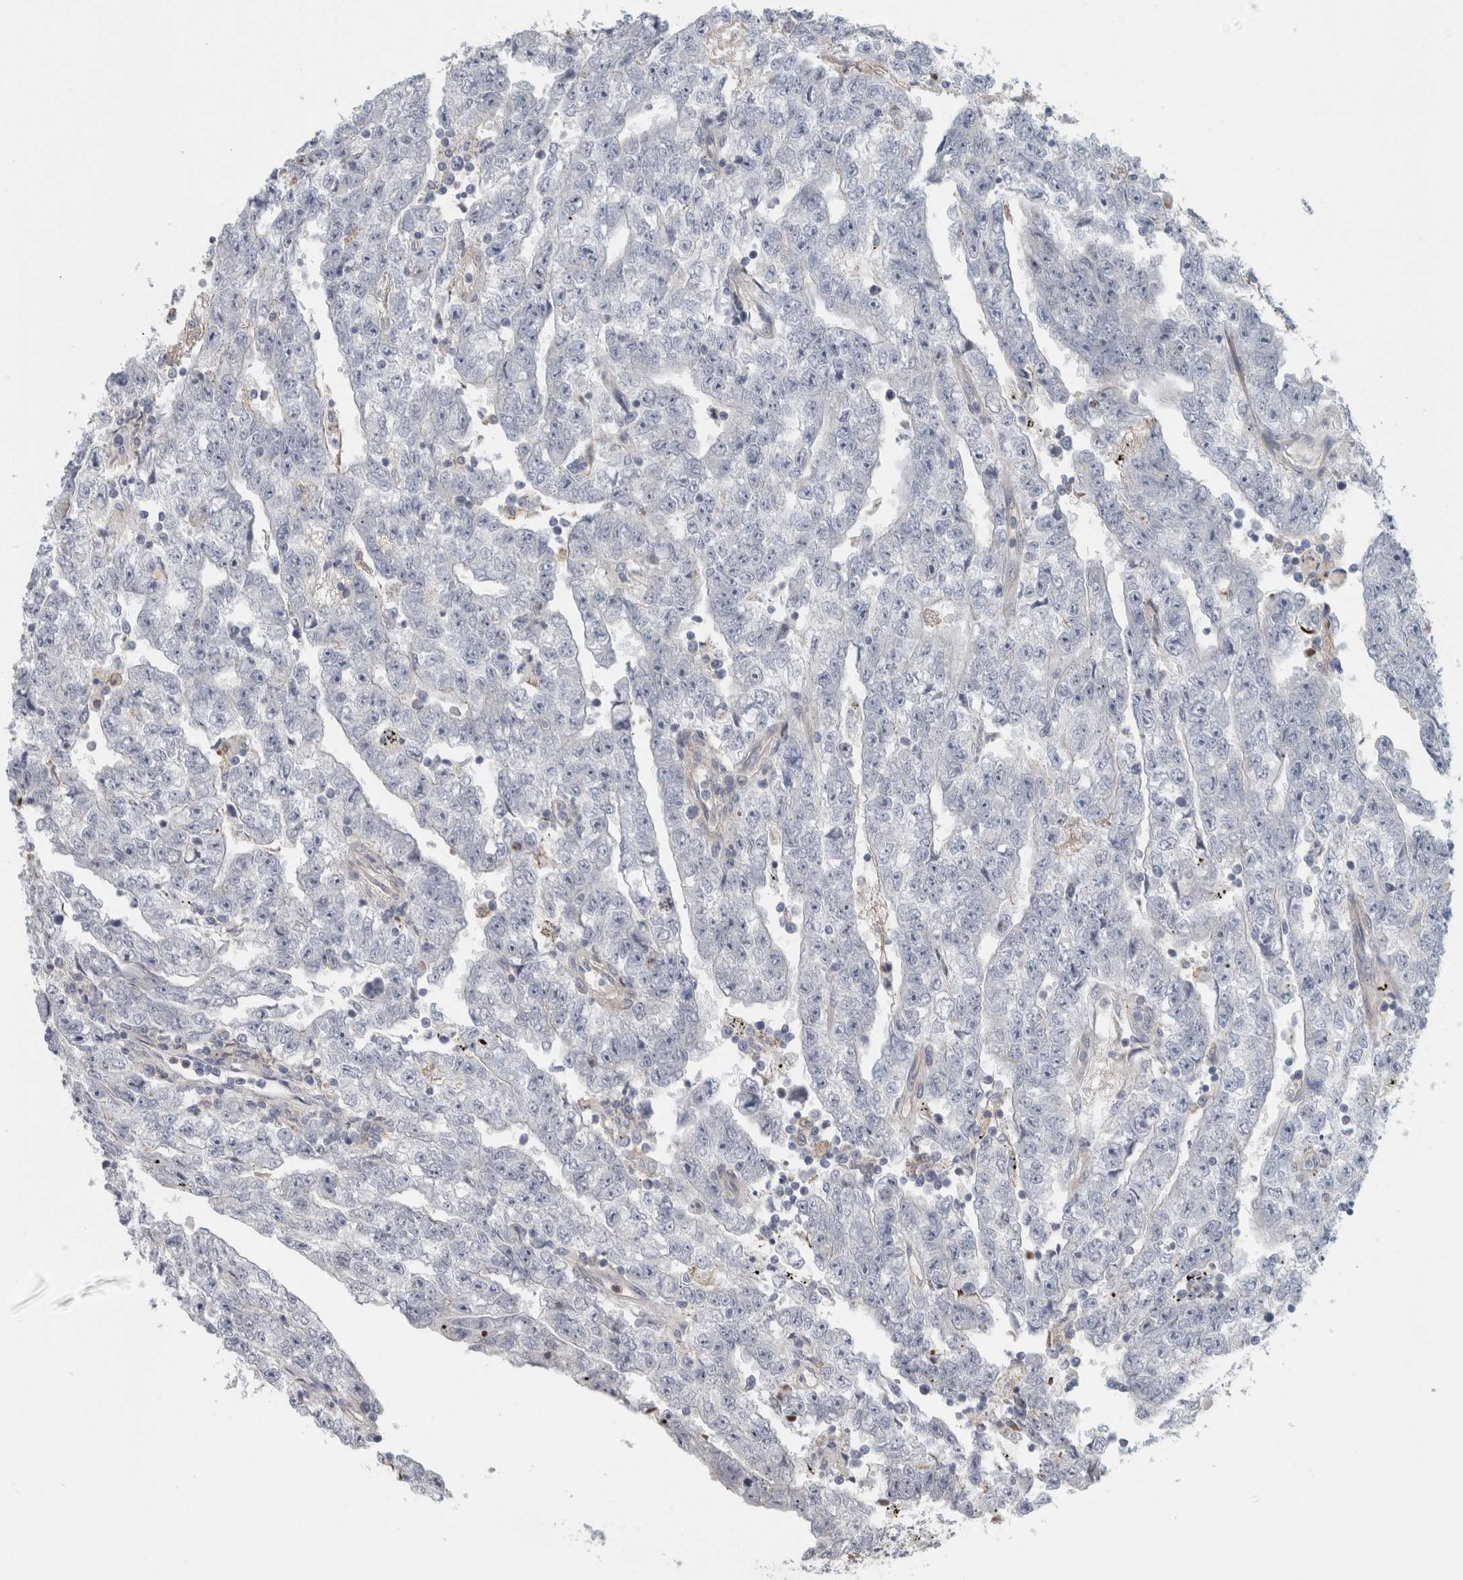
{"staining": {"intensity": "negative", "quantity": "none", "location": "none"}, "tissue": "testis cancer", "cell_type": "Tumor cells", "image_type": "cancer", "snomed": [{"axis": "morphology", "description": "Carcinoma, Embryonal, NOS"}, {"axis": "topography", "description": "Testis"}], "caption": "This histopathology image is of testis embryonal carcinoma stained with immunohistochemistry (IHC) to label a protein in brown with the nuclei are counter-stained blue. There is no expression in tumor cells.", "gene": "ZNF804B", "patient": {"sex": "male", "age": 25}}